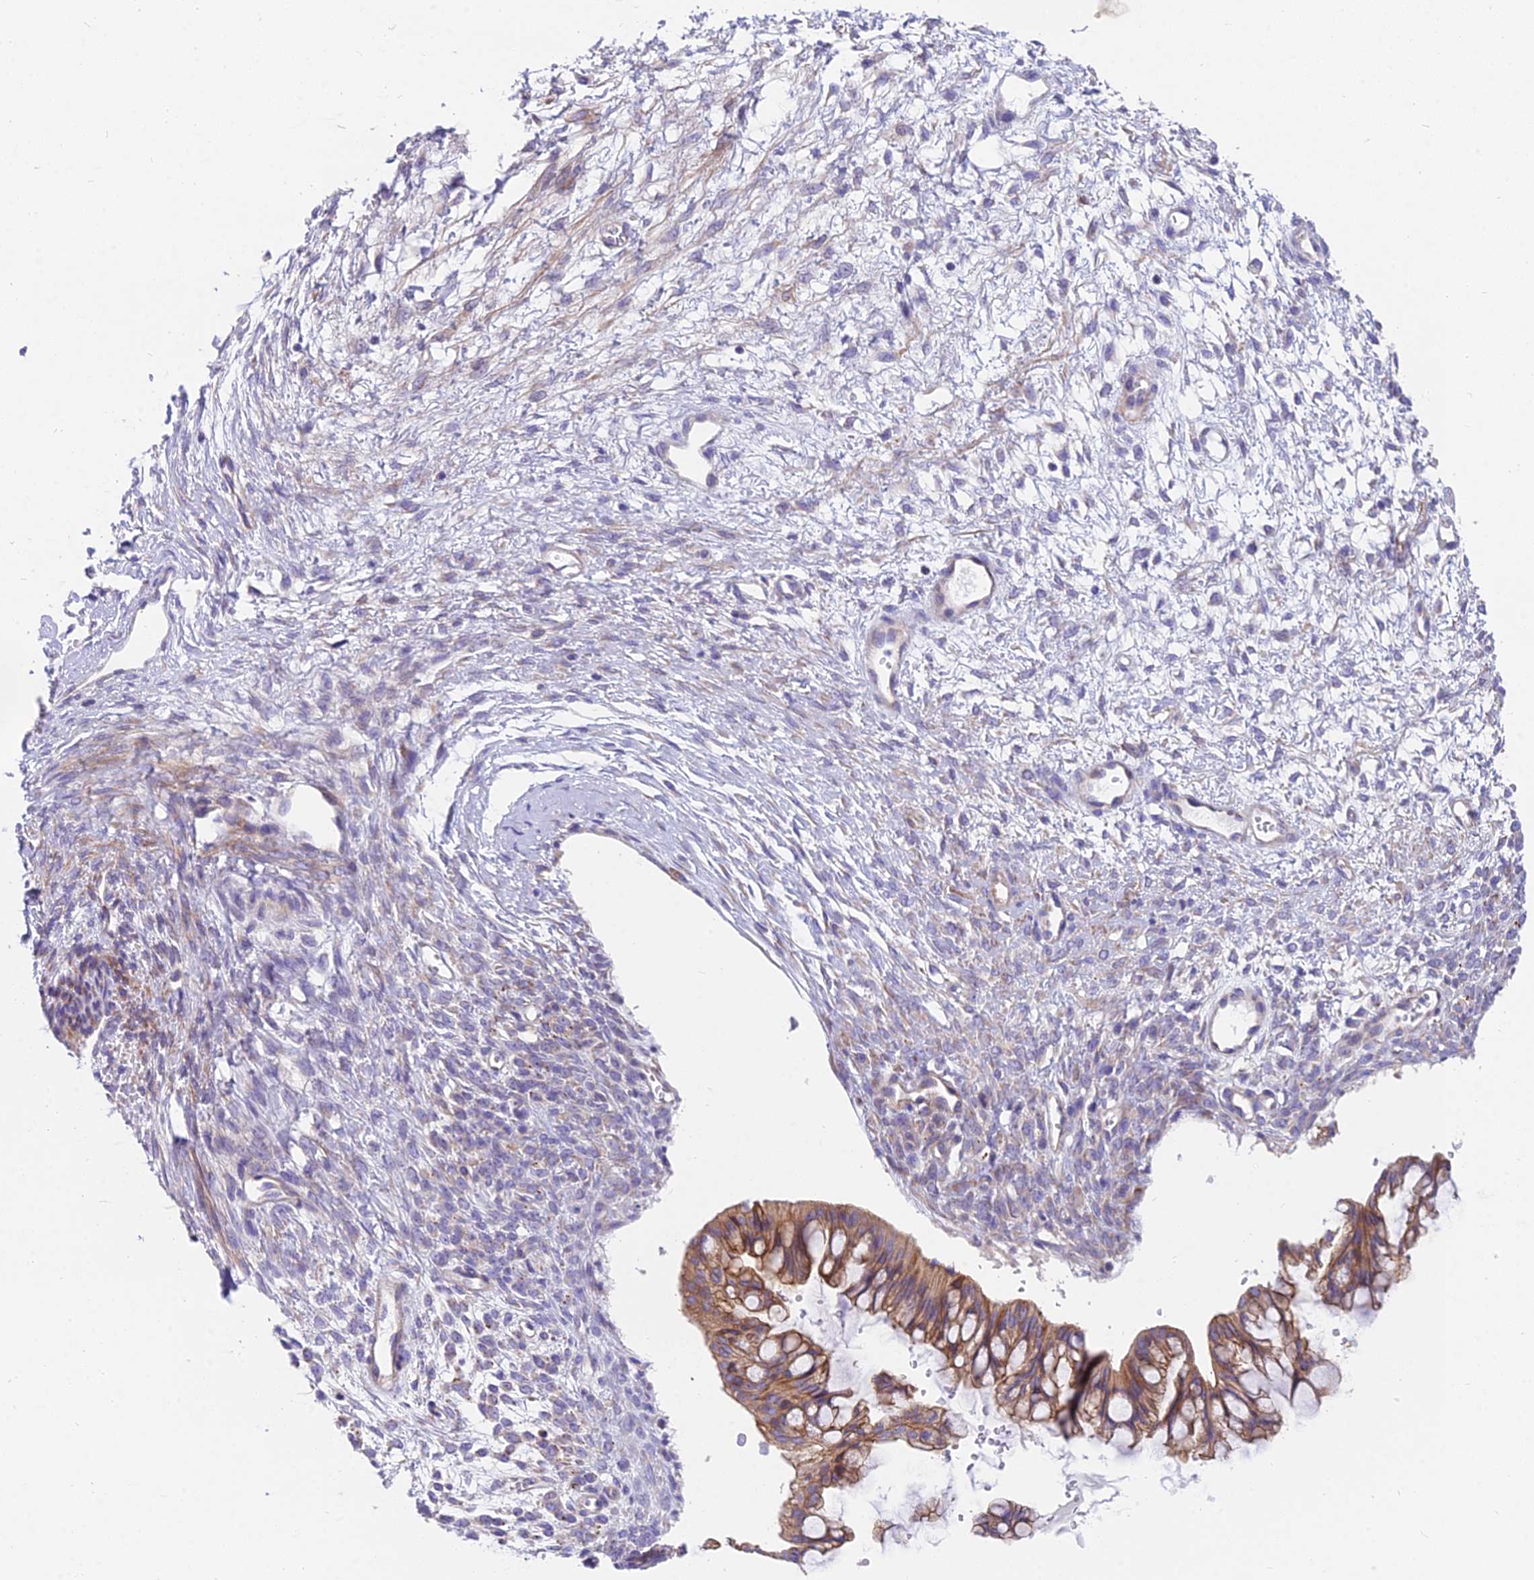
{"staining": {"intensity": "moderate", "quantity": ">75%", "location": "cytoplasmic/membranous"}, "tissue": "ovarian cancer", "cell_type": "Tumor cells", "image_type": "cancer", "snomed": [{"axis": "morphology", "description": "Cystadenocarcinoma, mucinous, NOS"}, {"axis": "topography", "description": "Ovary"}], "caption": "Protein staining of ovarian cancer tissue demonstrates moderate cytoplasmic/membranous staining in approximately >75% of tumor cells. Nuclei are stained in blue.", "gene": "MVB12A", "patient": {"sex": "female", "age": 73}}